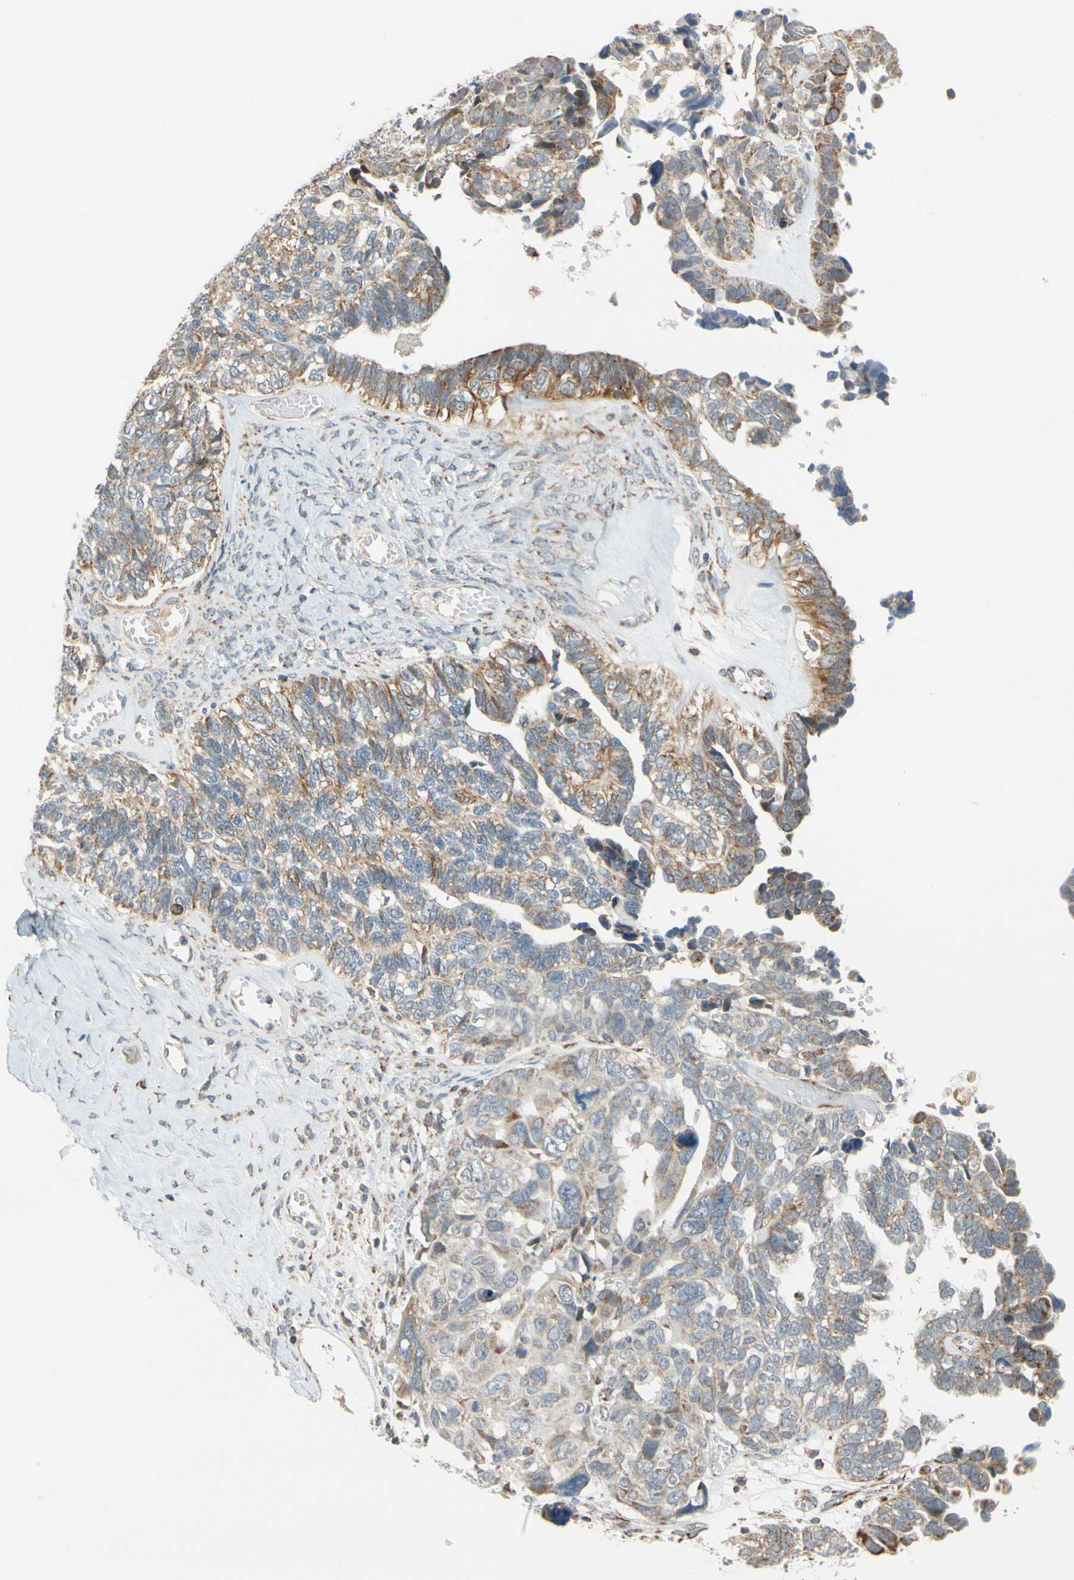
{"staining": {"intensity": "moderate", "quantity": "25%-75%", "location": "cytoplasmic/membranous"}, "tissue": "ovarian cancer", "cell_type": "Tumor cells", "image_type": "cancer", "snomed": [{"axis": "morphology", "description": "Cystadenocarcinoma, serous, NOS"}, {"axis": "topography", "description": "Ovary"}], "caption": "An image of ovarian cancer stained for a protein demonstrates moderate cytoplasmic/membranous brown staining in tumor cells.", "gene": "SFXN3", "patient": {"sex": "female", "age": 79}}